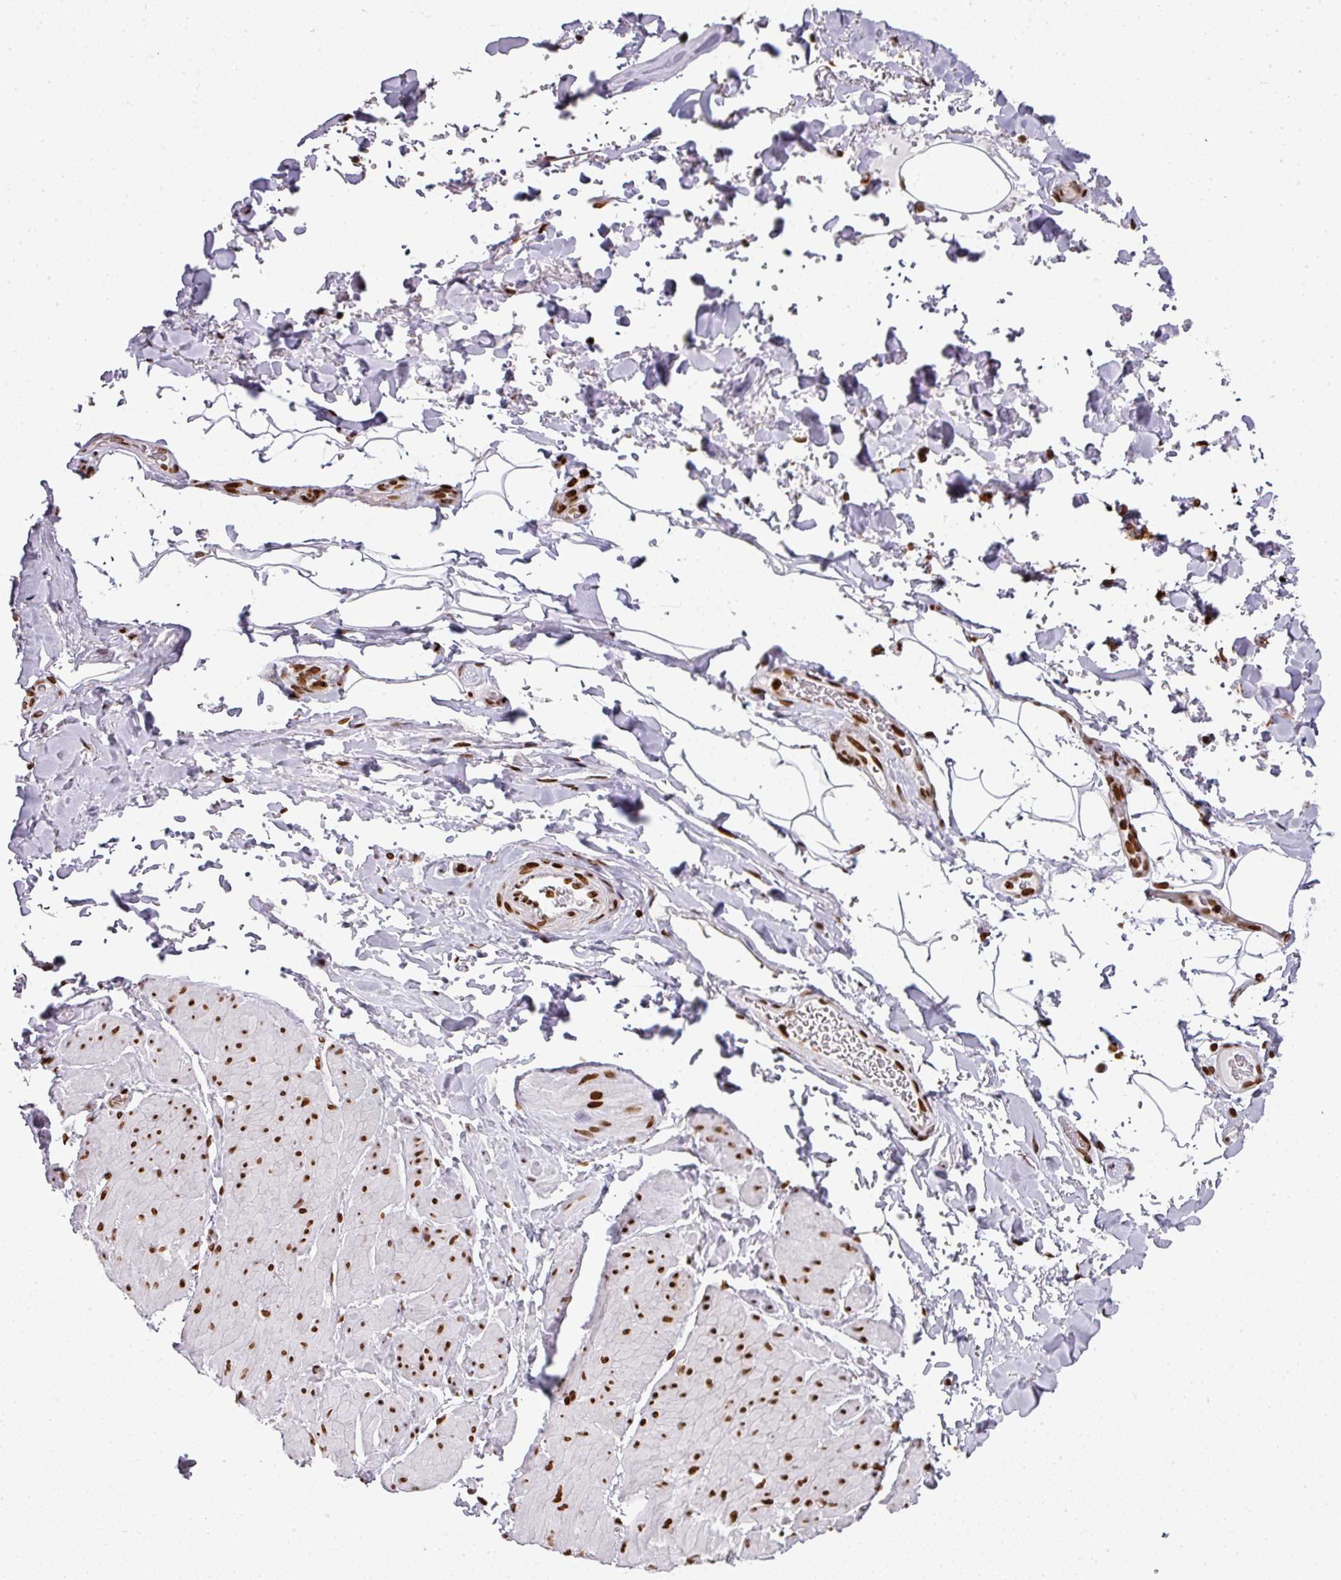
{"staining": {"intensity": "moderate", "quantity": ">75%", "location": "nuclear"}, "tissue": "adipose tissue", "cell_type": "Adipocytes", "image_type": "normal", "snomed": [{"axis": "morphology", "description": "Normal tissue, NOS"}, {"axis": "topography", "description": "Rectum"}, {"axis": "topography", "description": "Peripheral nerve tissue"}], "caption": "Immunohistochemical staining of normal adipose tissue displays moderate nuclear protein staining in approximately >75% of adipocytes. (IHC, brightfield microscopy, high magnification).", "gene": "RASL11A", "patient": {"sex": "female", "age": 69}}